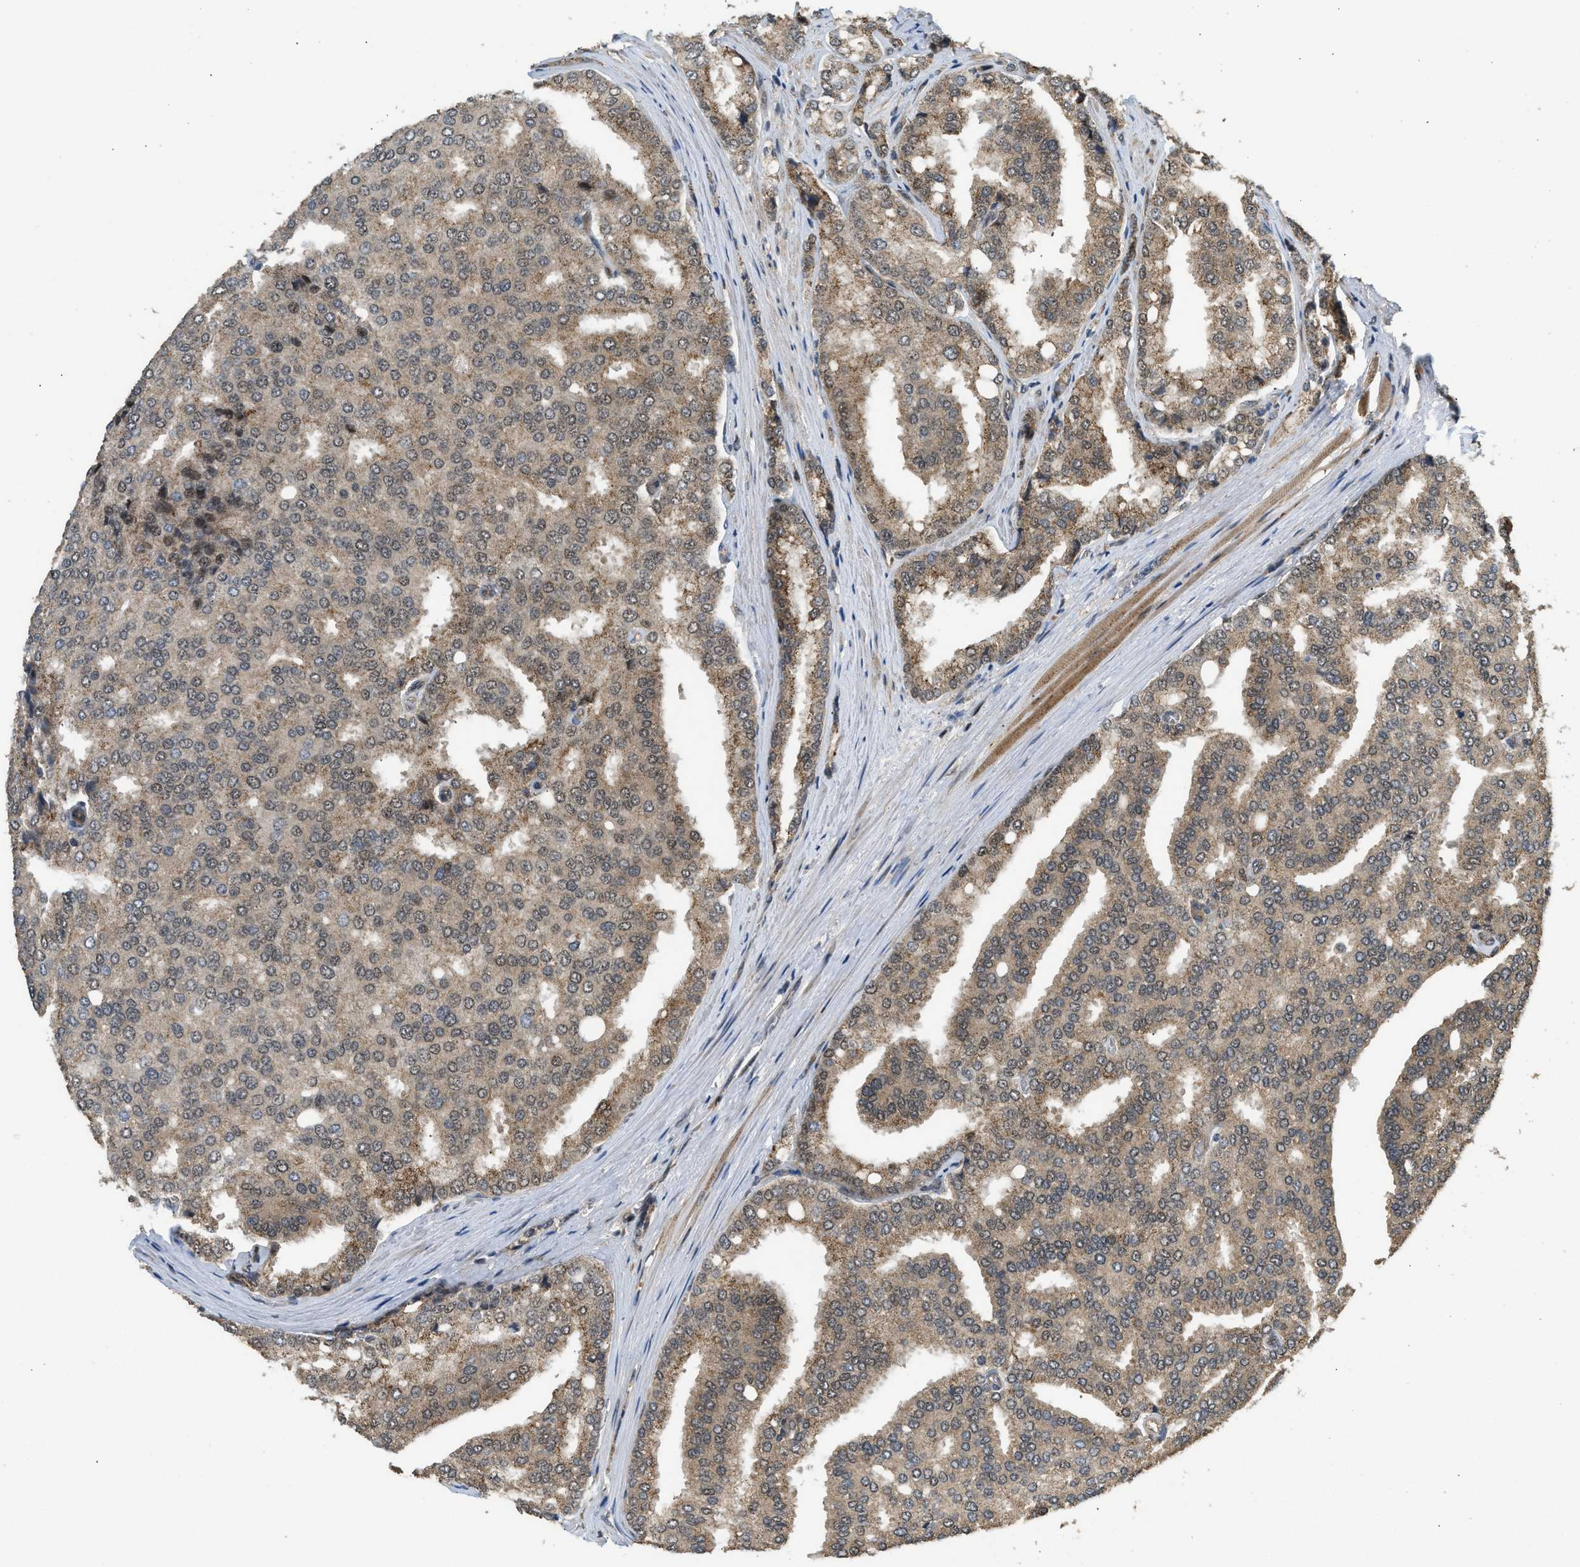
{"staining": {"intensity": "moderate", "quantity": ">75%", "location": "cytoplasmic/membranous"}, "tissue": "prostate cancer", "cell_type": "Tumor cells", "image_type": "cancer", "snomed": [{"axis": "morphology", "description": "Adenocarcinoma, High grade"}, {"axis": "topography", "description": "Prostate"}], "caption": "Prostate cancer stained for a protein (brown) shows moderate cytoplasmic/membranous positive staining in about >75% of tumor cells.", "gene": "GET1", "patient": {"sex": "male", "age": 50}}